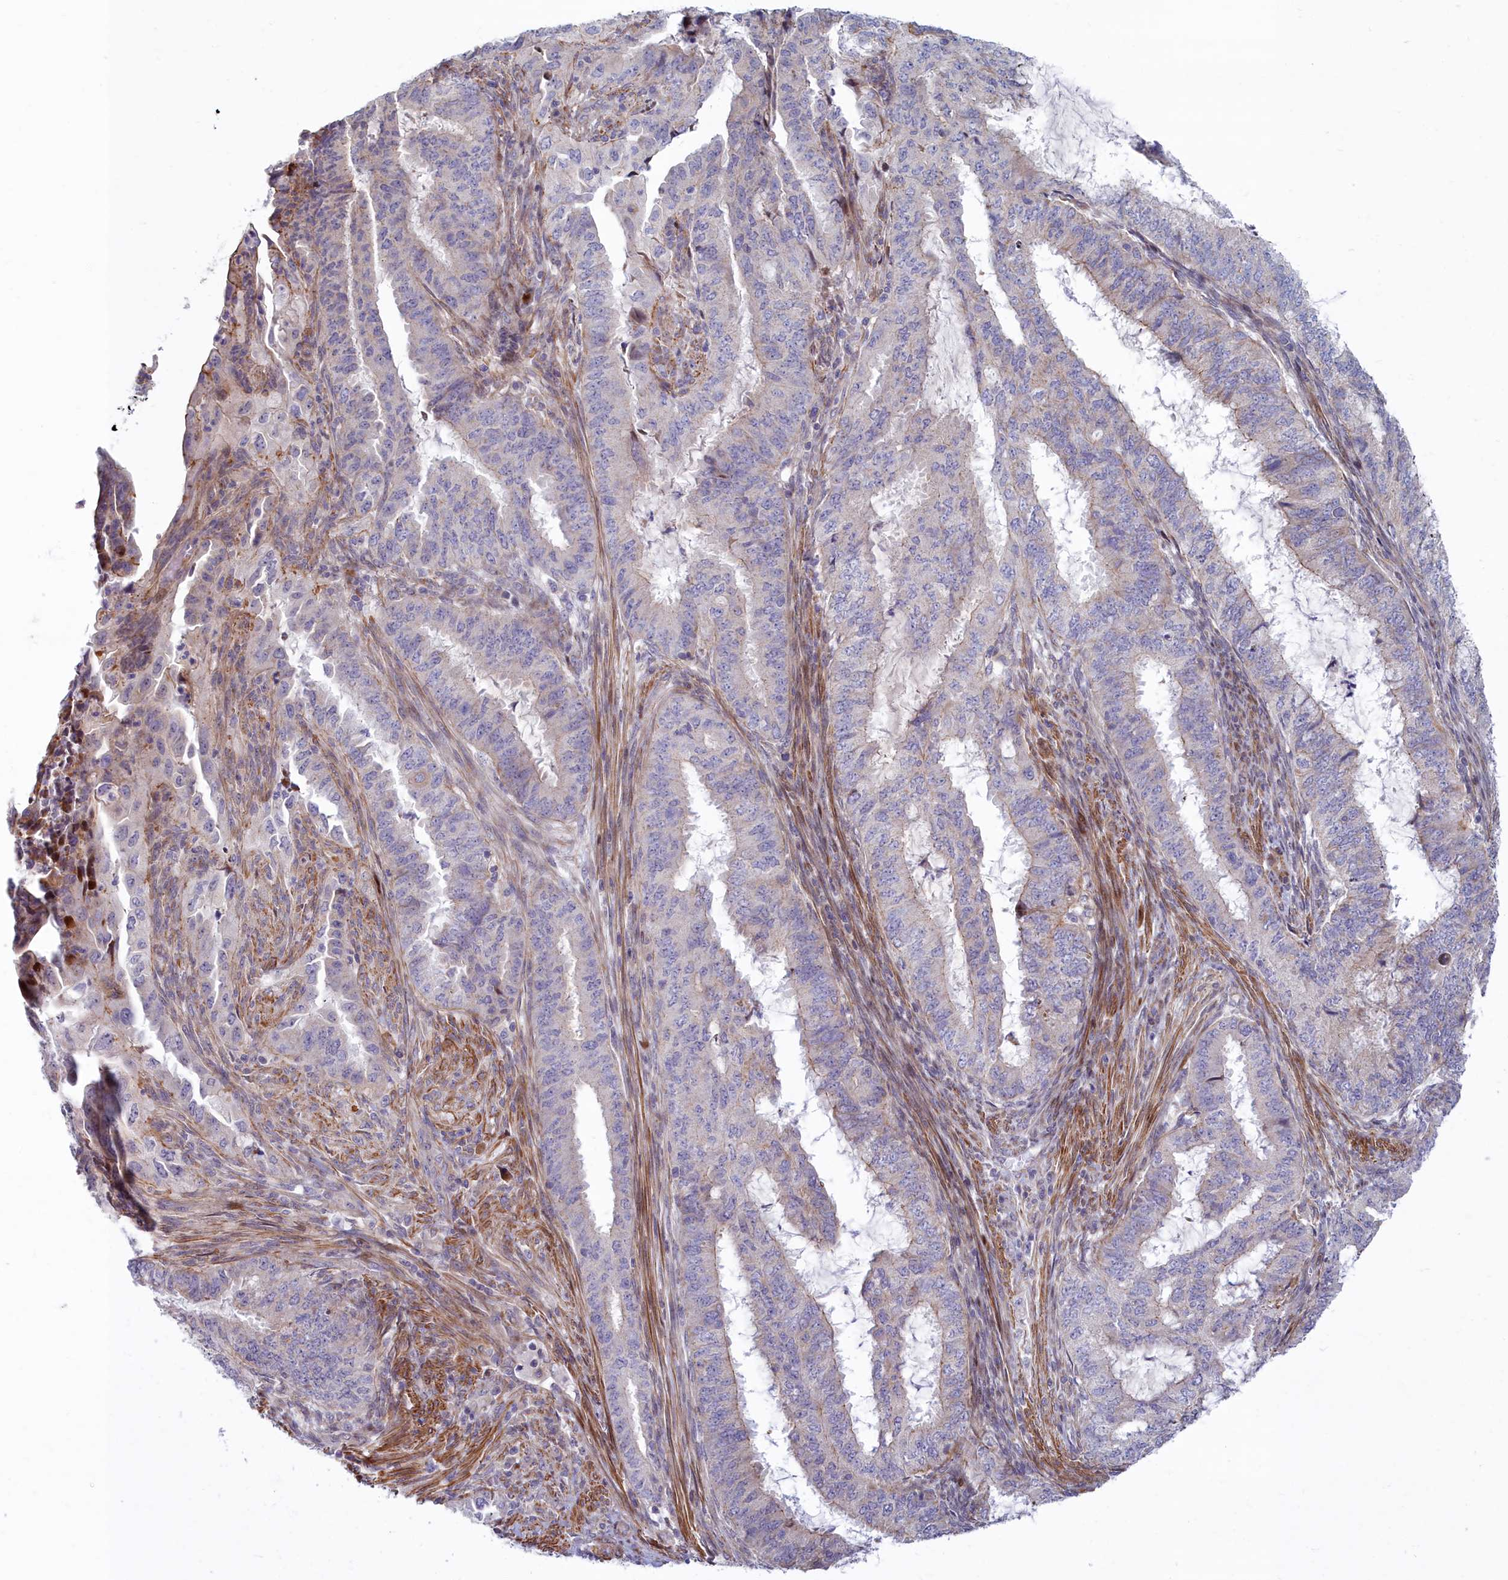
{"staining": {"intensity": "negative", "quantity": "none", "location": "none"}, "tissue": "endometrial cancer", "cell_type": "Tumor cells", "image_type": "cancer", "snomed": [{"axis": "morphology", "description": "Adenocarcinoma, NOS"}, {"axis": "topography", "description": "Endometrium"}], "caption": "A photomicrograph of endometrial cancer stained for a protein demonstrates no brown staining in tumor cells.", "gene": "C15orf40", "patient": {"sex": "female", "age": 51}}